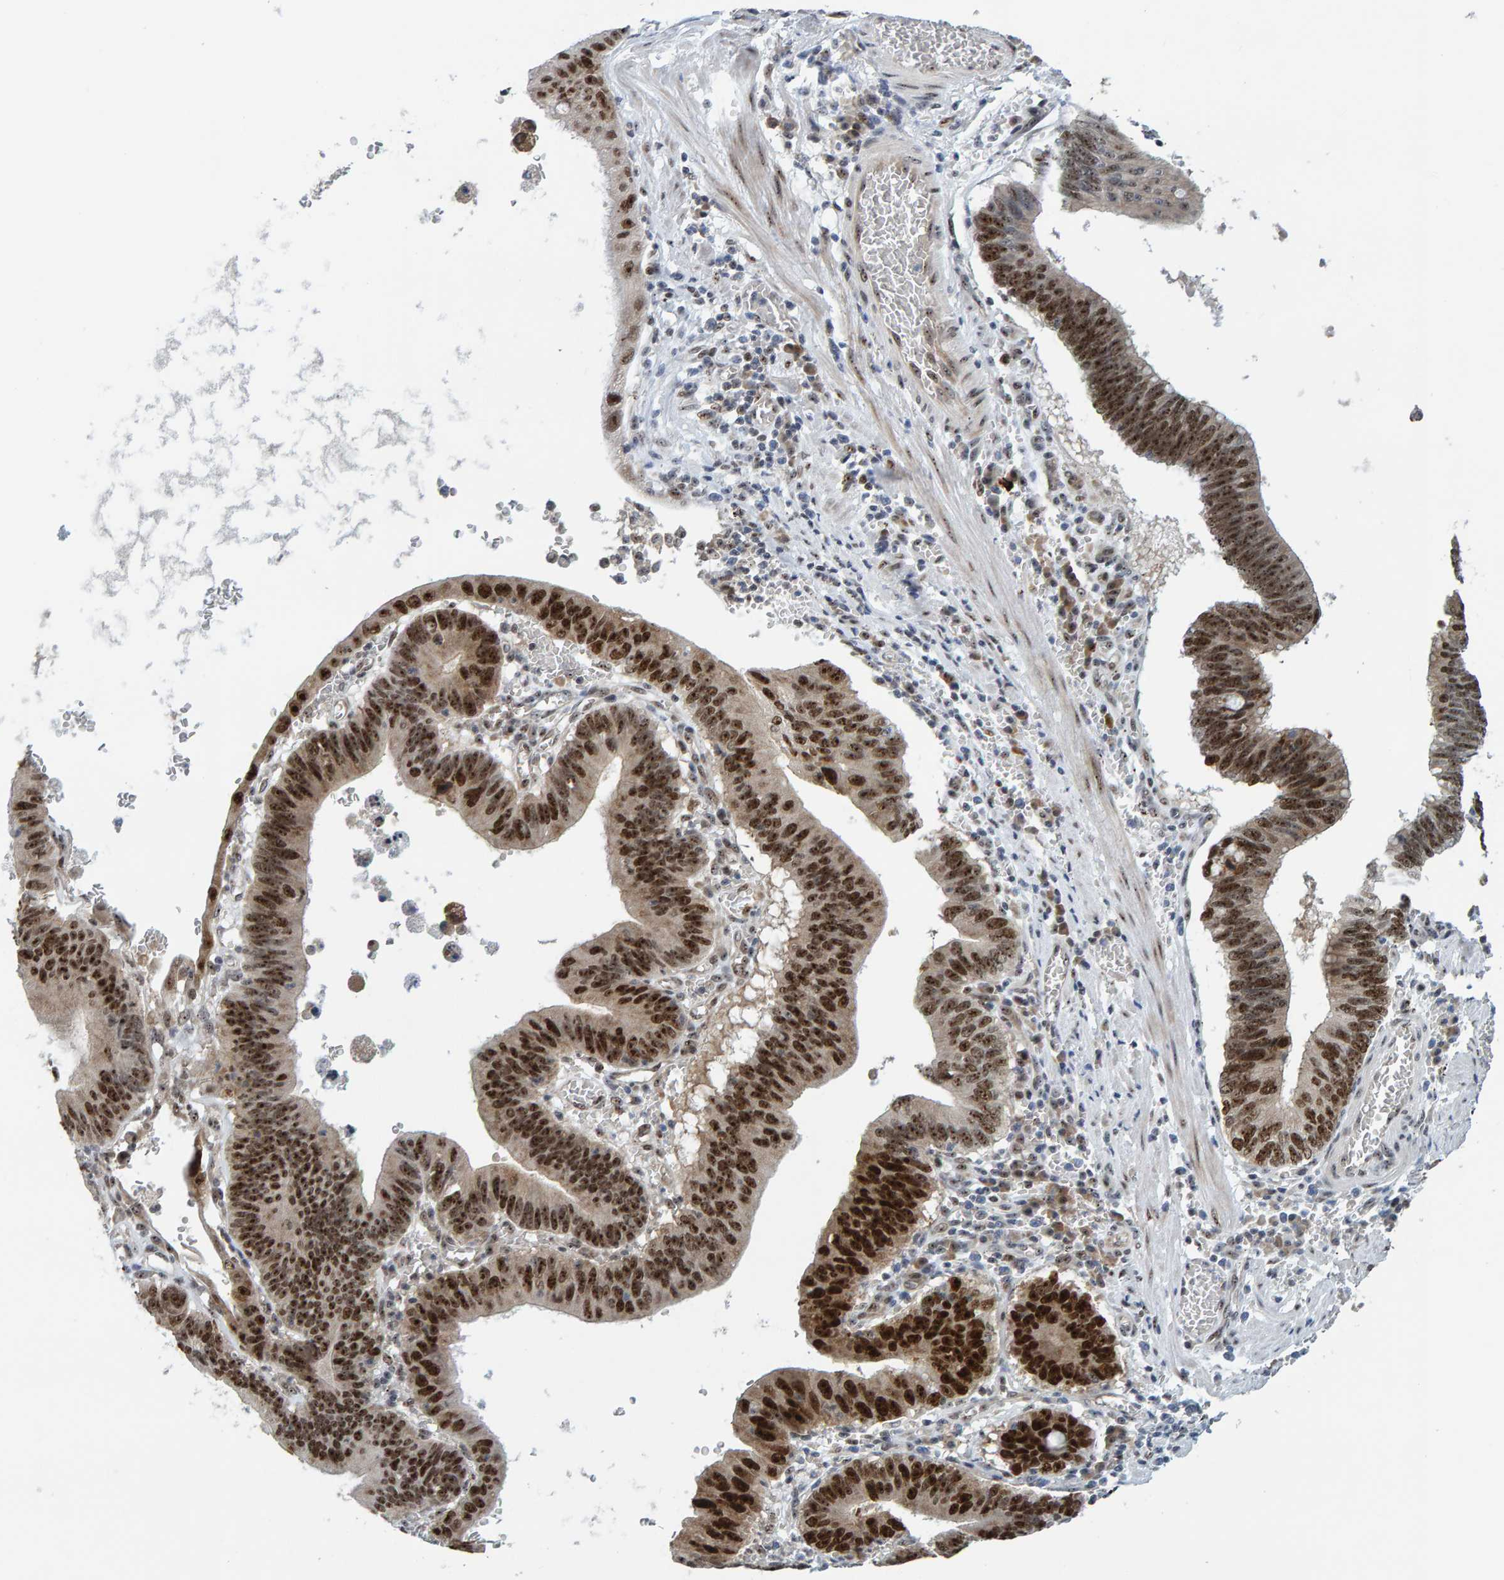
{"staining": {"intensity": "strong", "quantity": ">75%", "location": "nuclear"}, "tissue": "stomach cancer", "cell_type": "Tumor cells", "image_type": "cancer", "snomed": [{"axis": "morphology", "description": "Adenocarcinoma, NOS"}, {"axis": "topography", "description": "Stomach"}, {"axis": "topography", "description": "Gastric cardia"}], "caption": "This is a micrograph of IHC staining of stomach adenocarcinoma, which shows strong staining in the nuclear of tumor cells.", "gene": "POLR1E", "patient": {"sex": "male", "age": 59}}